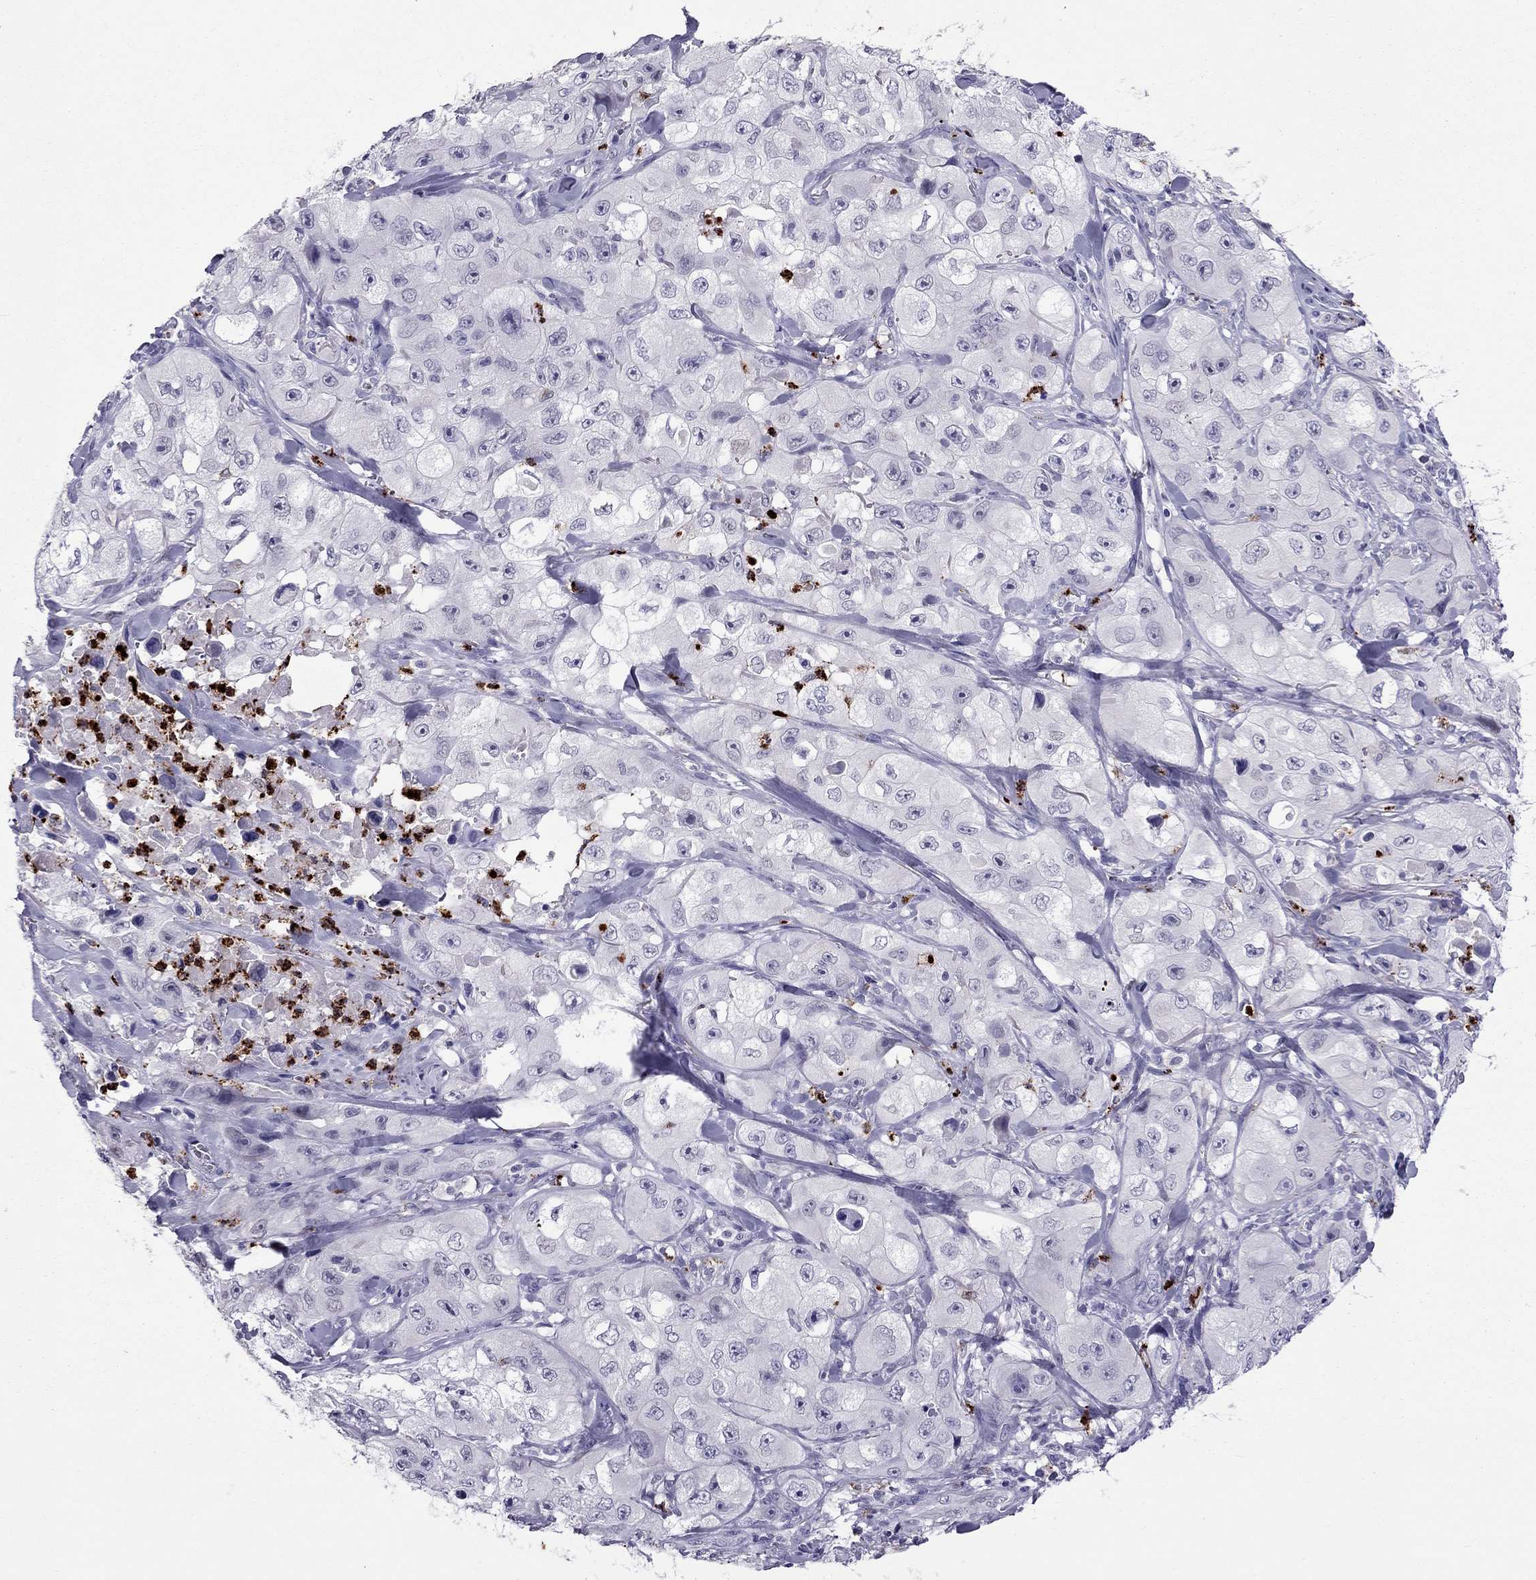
{"staining": {"intensity": "negative", "quantity": "none", "location": "none"}, "tissue": "skin cancer", "cell_type": "Tumor cells", "image_type": "cancer", "snomed": [{"axis": "morphology", "description": "Squamous cell carcinoma, NOS"}, {"axis": "topography", "description": "Skin"}, {"axis": "topography", "description": "Subcutis"}], "caption": "There is no significant staining in tumor cells of skin cancer (squamous cell carcinoma).", "gene": "CCL27", "patient": {"sex": "male", "age": 73}}